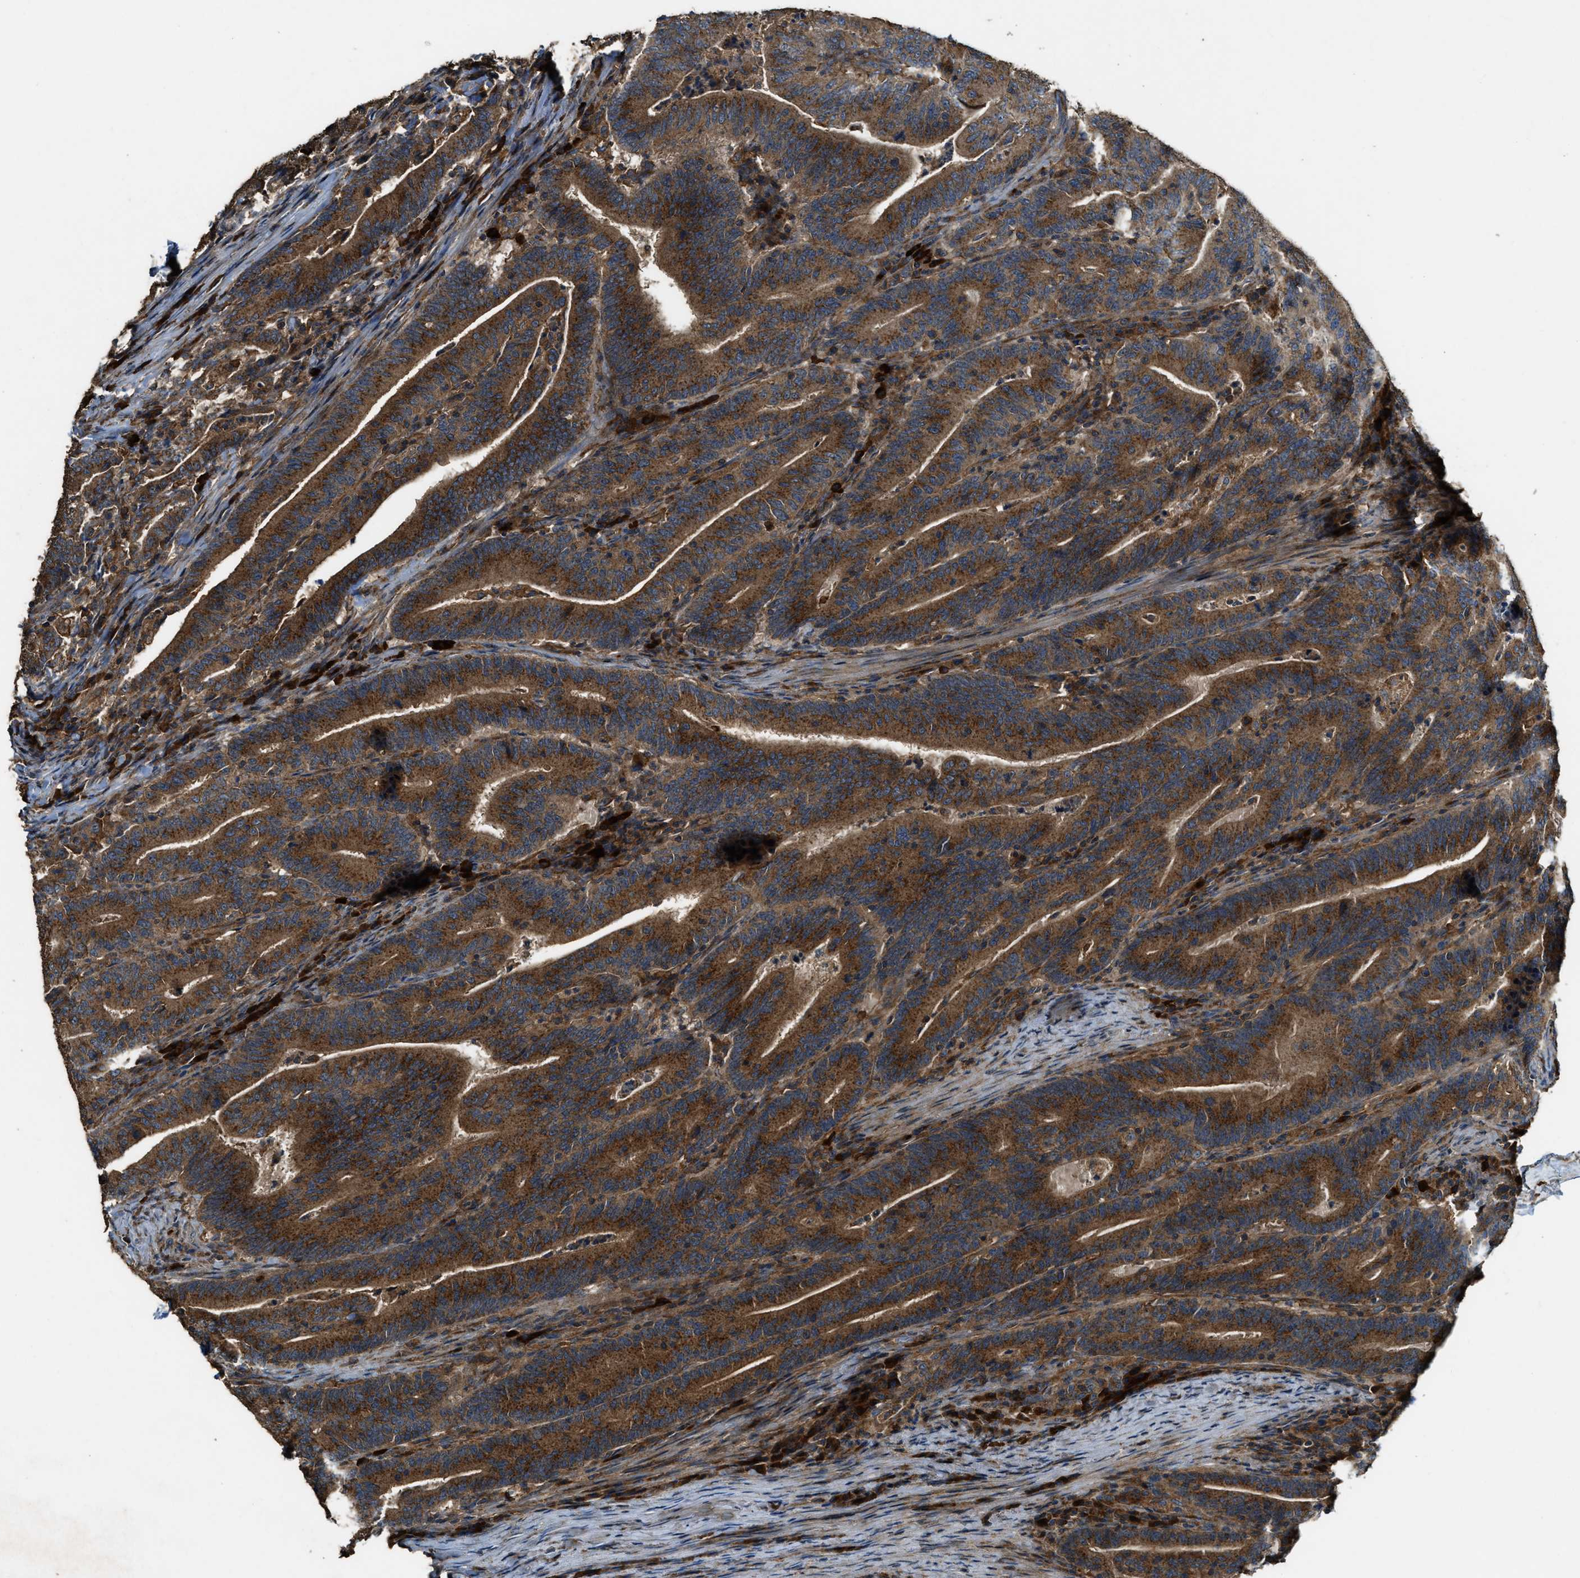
{"staining": {"intensity": "strong", "quantity": ">75%", "location": "cytoplasmic/membranous"}, "tissue": "colorectal cancer", "cell_type": "Tumor cells", "image_type": "cancer", "snomed": [{"axis": "morphology", "description": "Adenocarcinoma, NOS"}, {"axis": "topography", "description": "Colon"}], "caption": "This is a photomicrograph of immunohistochemistry staining of adenocarcinoma (colorectal), which shows strong expression in the cytoplasmic/membranous of tumor cells.", "gene": "MAP3K8", "patient": {"sex": "female", "age": 66}}